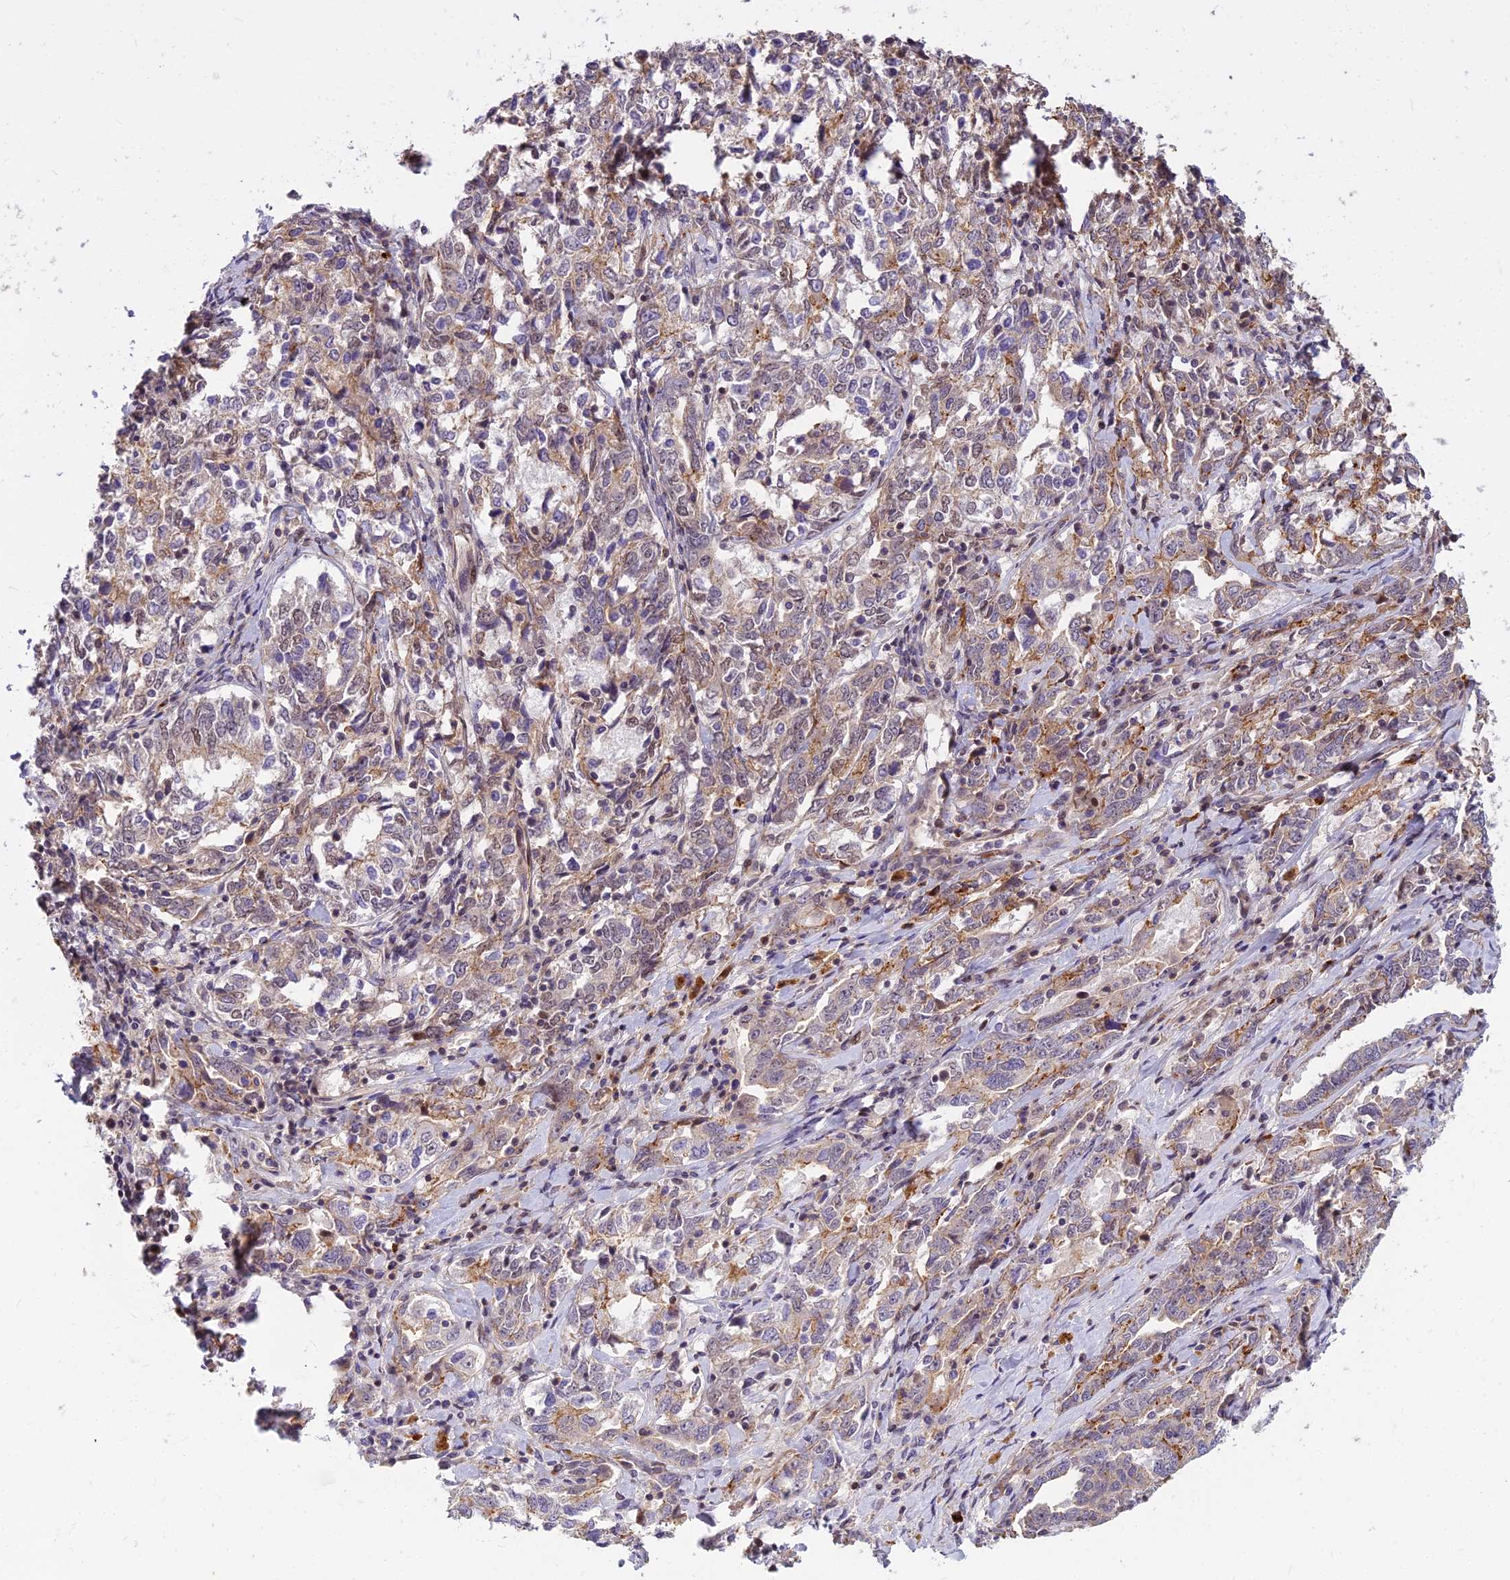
{"staining": {"intensity": "moderate", "quantity": "<25%", "location": "cytoplasmic/membranous"}, "tissue": "ovarian cancer", "cell_type": "Tumor cells", "image_type": "cancer", "snomed": [{"axis": "morphology", "description": "Carcinoma, endometroid"}, {"axis": "topography", "description": "Ovary"}], "caption": "Human endometroid carcinoma (ovarian) stained for a protein (brown) displays moderate cytoplasmic/membranous positive staining in about <25% of tumor cells.", "gene": "GLYATL3", "patient": {"sex": "female", "age": 62}}